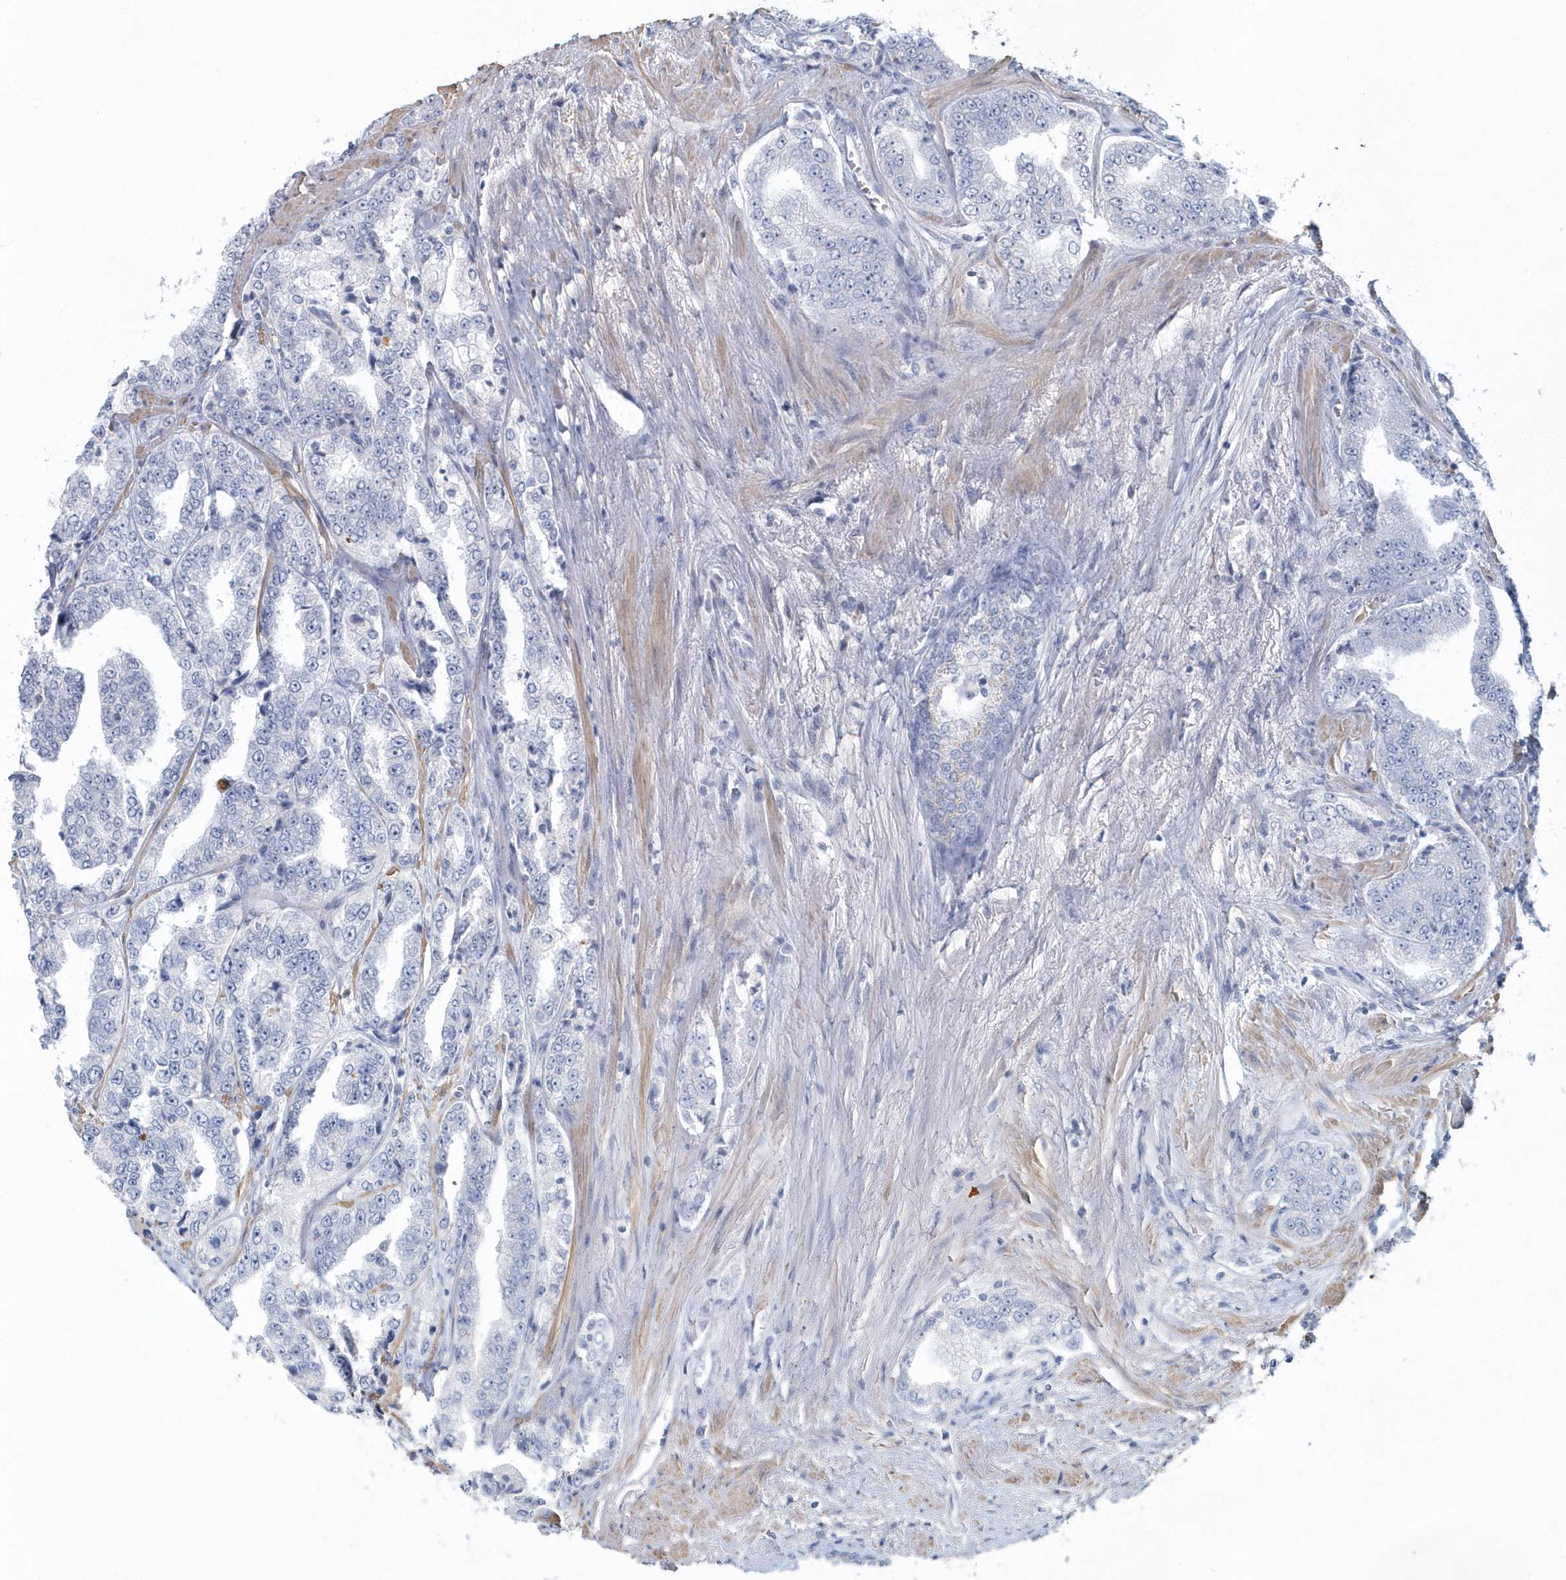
{"staining": {"intensity": "negative", "quantity": "none", "location": "none"}, "tissue": "prostate cancer", "cell_type": "Tumor cells", "image_type": "cancer", "snomed": [{"axis": "morphology", "description": "Adenocarcinoma, High grade"}, {"axis": "topography", "description": "Prostate"}], "caption": "This is an IHC image of human adenocarcinoma (high-grade) (prostate). There is no positivity in tumor cells.", "gene": "MYOT", "patient": {"sex": "male", "age": 71}}